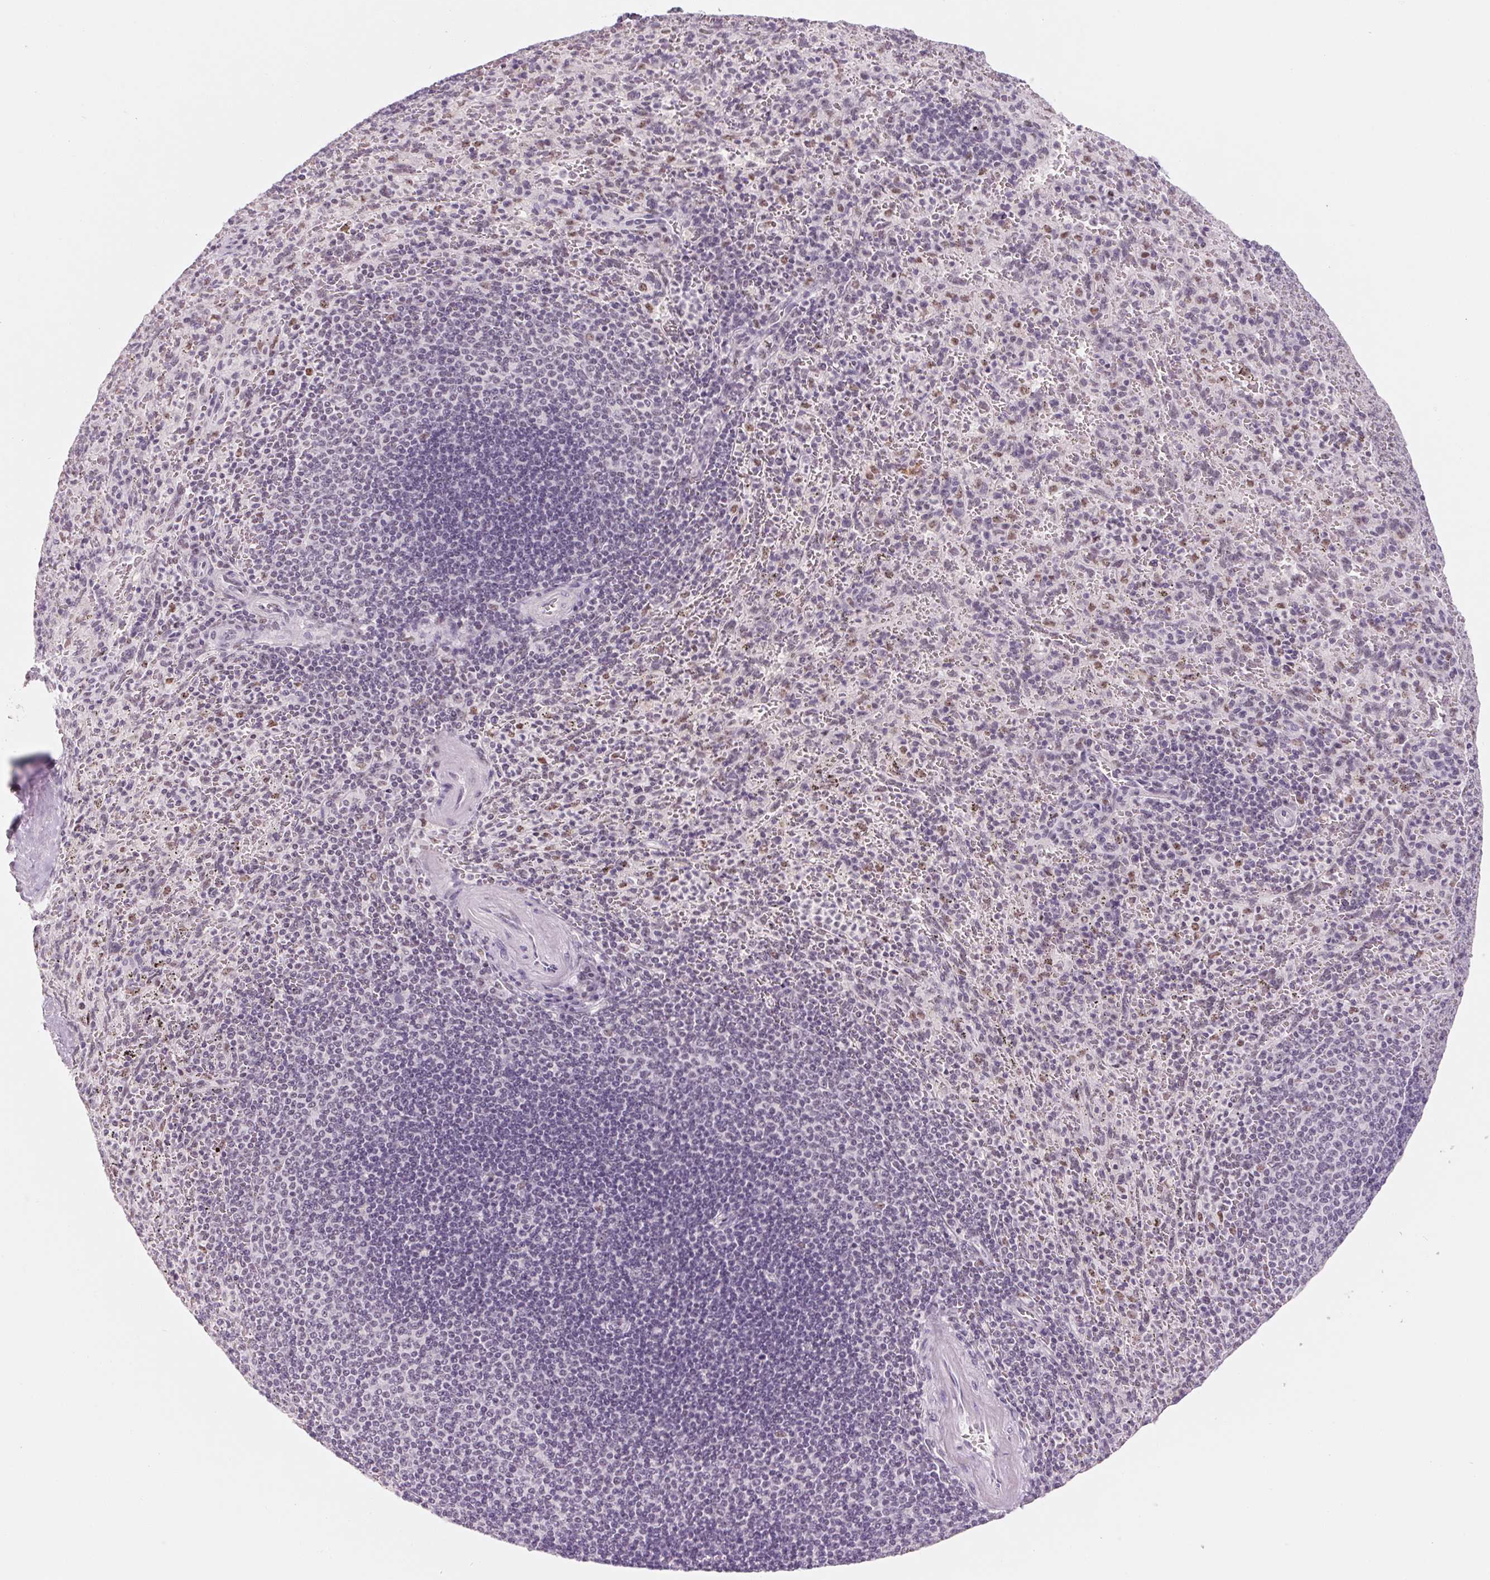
{"staining": {"intensity": "negative", "quantity": "none", "location": "none"}, "tissue": "spleen", "cell_type": "Cells in red pulp", "image_type": "normal", "snomed": [{"axis": "morphology", "description": "Normal tissue, NOS"}, {"axis": "topography", "description": "Spleen"}], "caption": "Immunohistochemistry (IHC) micrograph of unremarkable human spleen stained for a protein (brown), which exhibits no expression in cells in red pulp. (DAB (3,3'-diaminobenzidine) immunohistochemistry (IHC) with hematoxylin counter stain).", "gene": "ZIC4", "patient": {"sex": "male", "age": 57}}